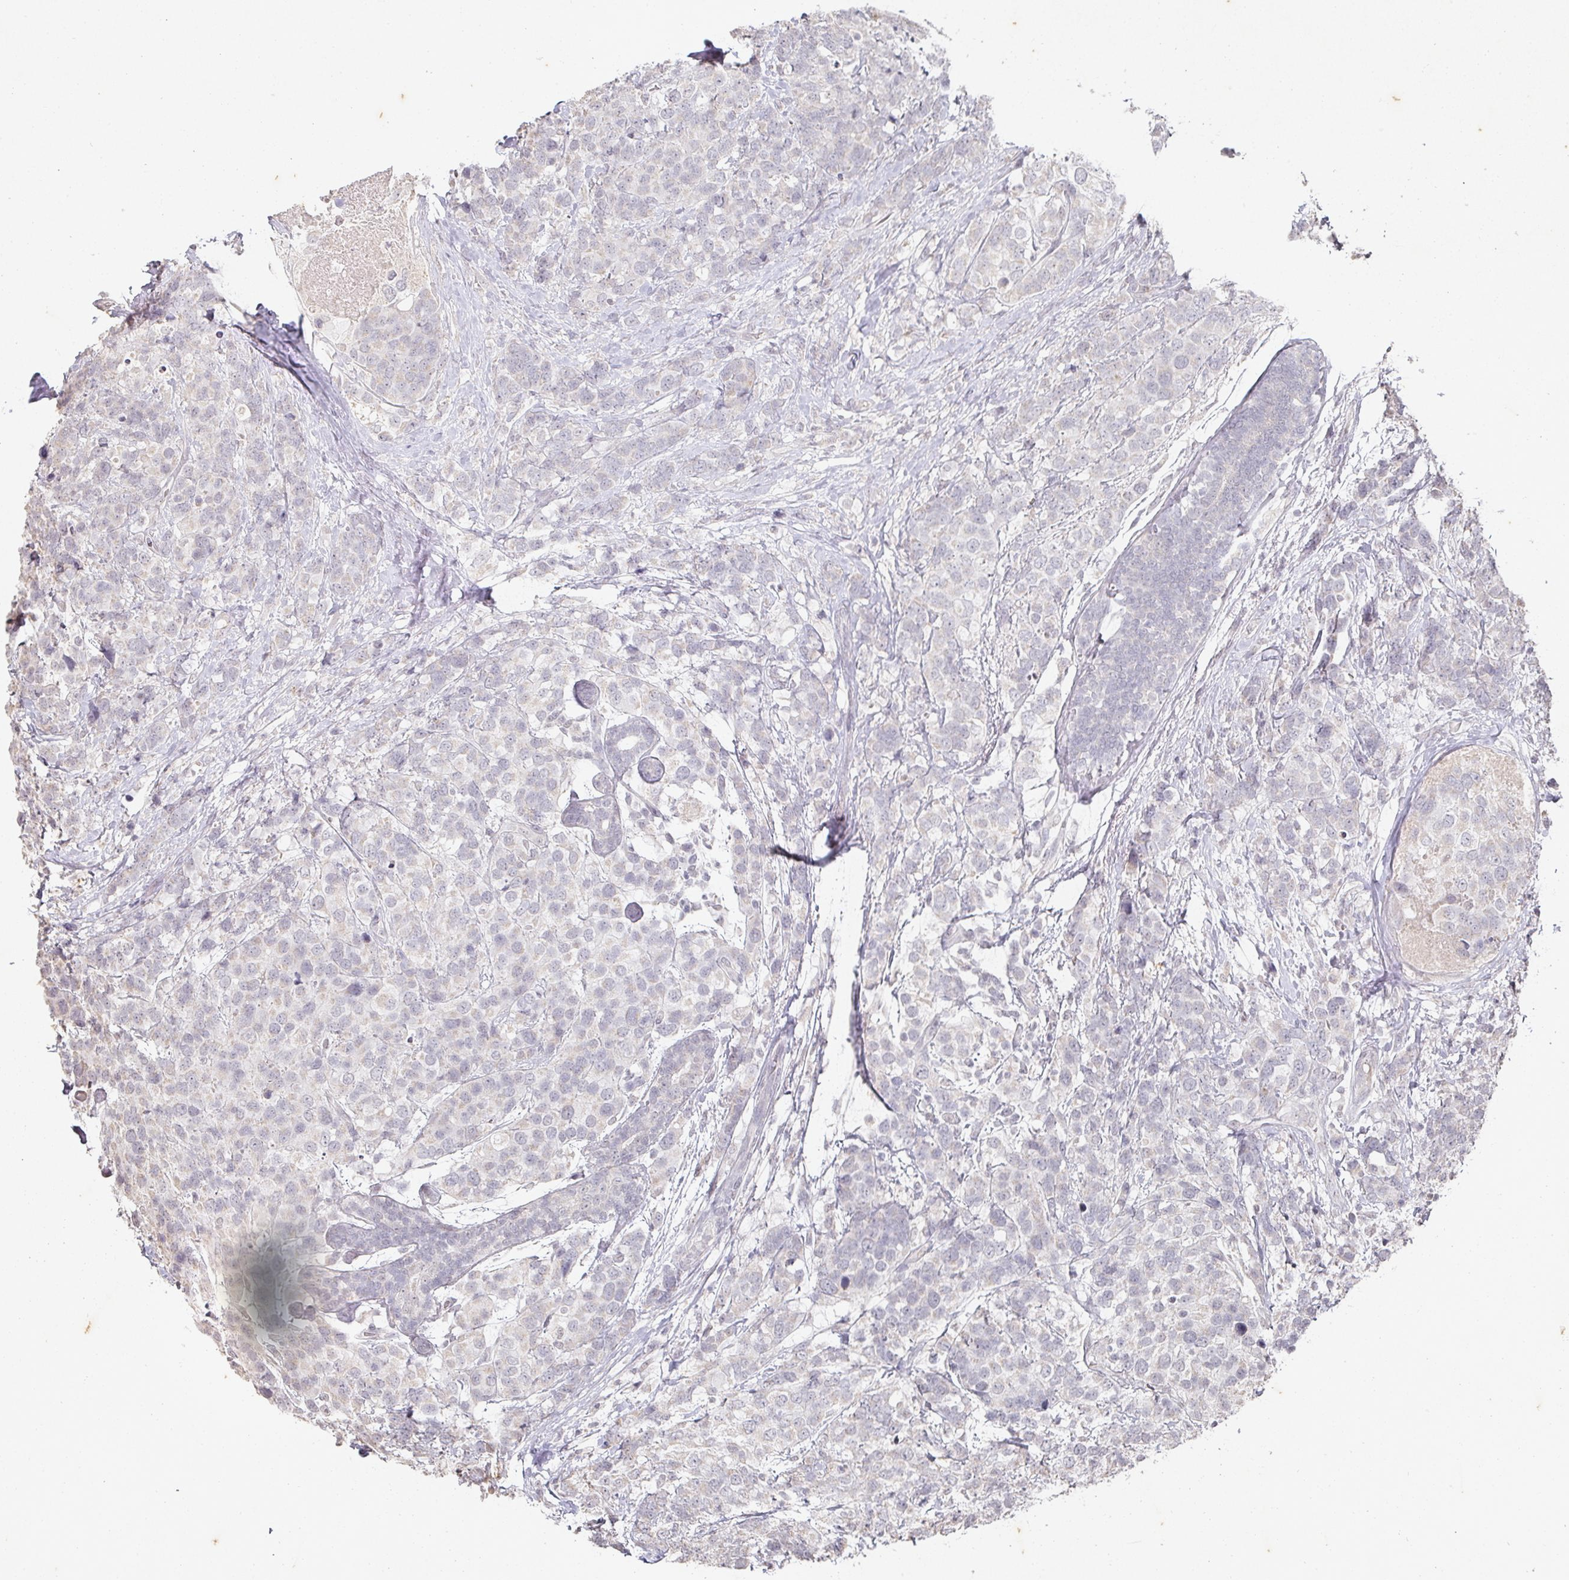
{"staining": {"intensity": "negative", "quantity": "none", "location": "none"}, "tissue": "breast cancer", "cell_type": "Tumor cells", "image_type": "cancer", "snomed": [{"axis": "morphology", "description": "Lobular carcinoma"}, {"axis": "topography", "description": "Breast"}], "caption": "Immunohistochemical staining of human breast cancer demonstrates no significant expression in tumor cells.", "gene": "CAPN5", "patient": {"sex": "female", "age": 59}}